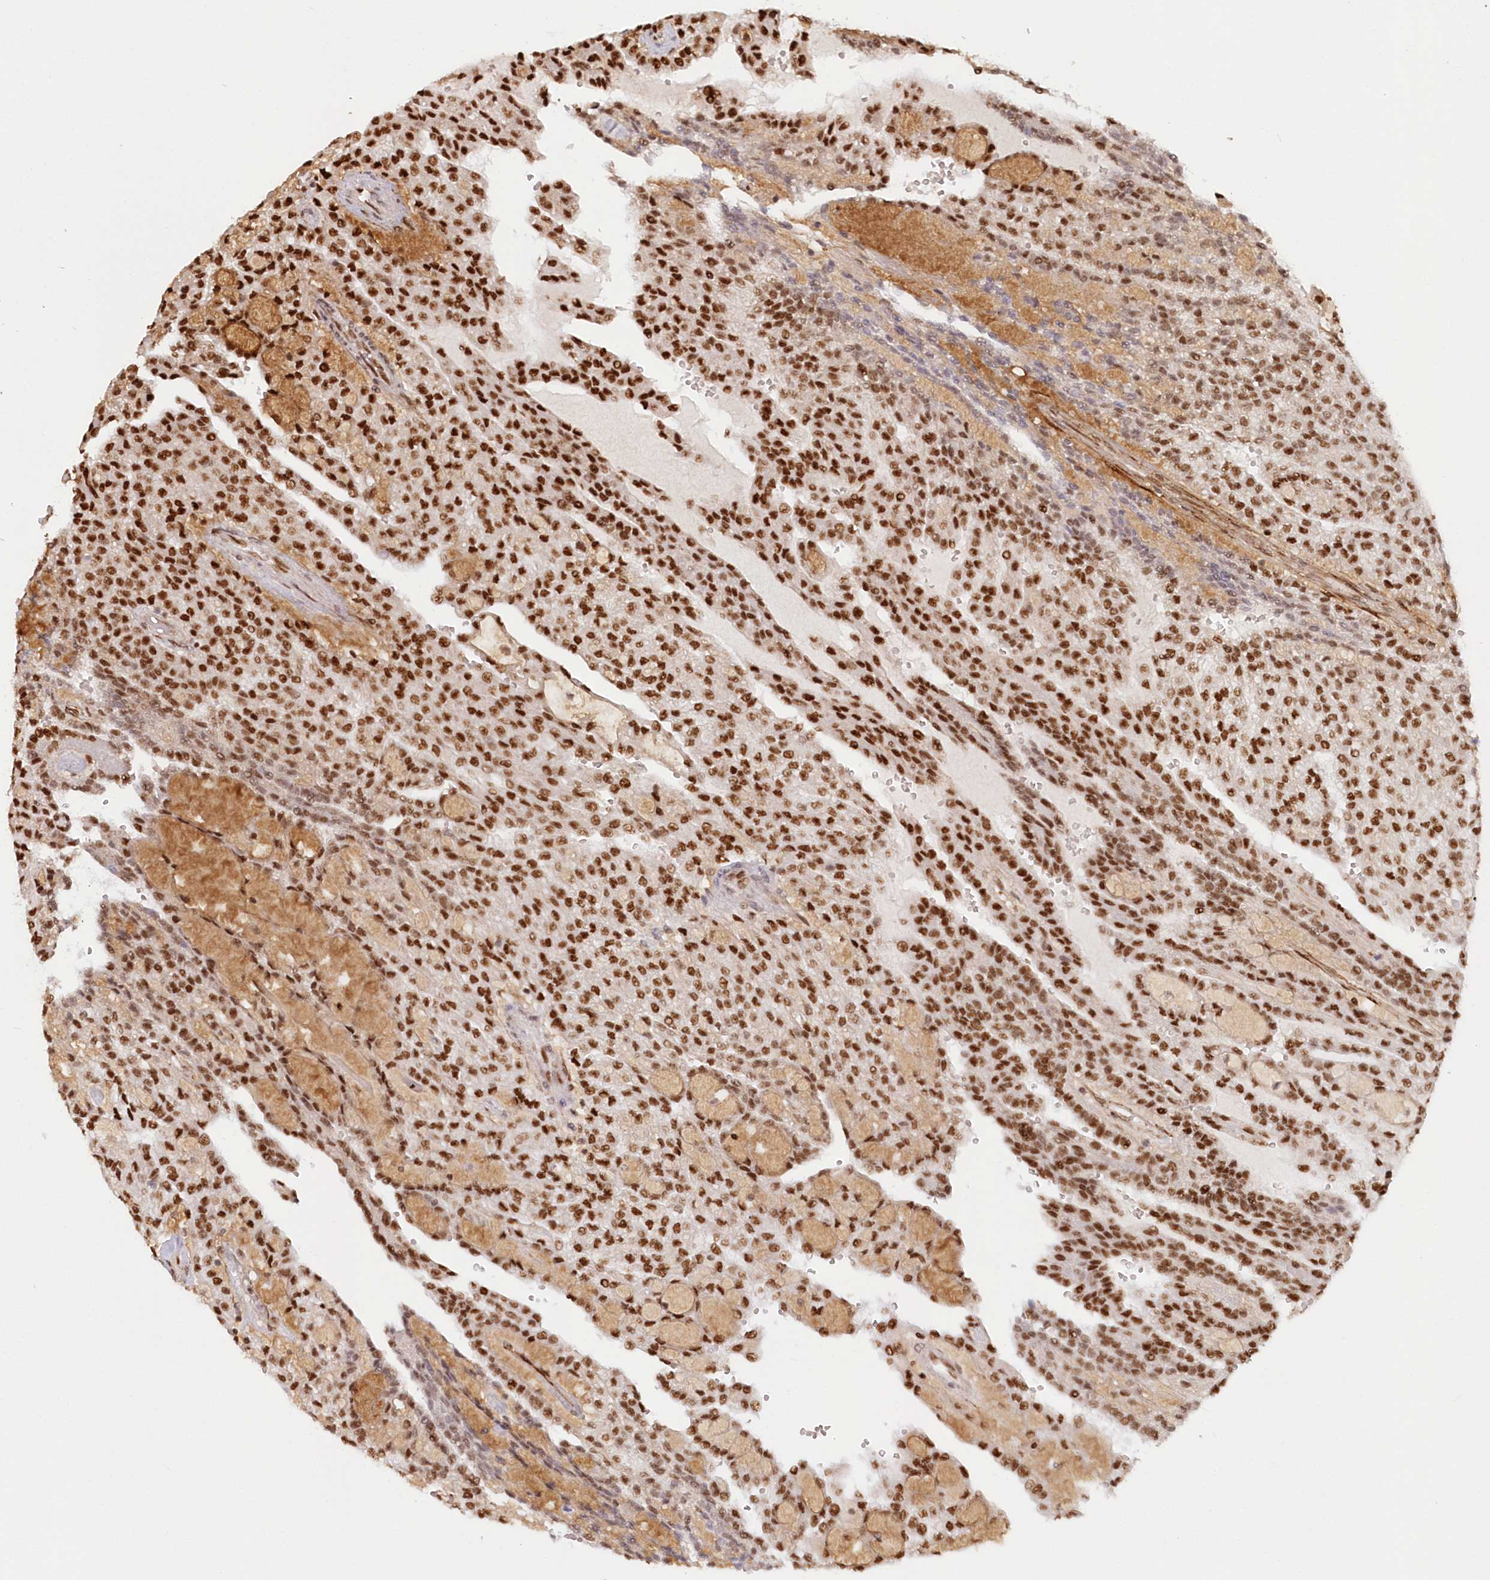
{"staining": {"intensity": "strong", "quantity": ">75%", "location": "nuclear"}, "tissue": "renal cancer", "cell_type": "Tumor cells", "image_type": "cancer", "snomed": [{"axis": "morphology", "description": "Adenocarcinoma, NOS"}, {"axis": "topography", "description": "Kidney"}], "caption": "Renal adenocarcinoma was stained to show a protein in brown. There is high levels of strong nuclear positivity in about >75% of tumor cells.", "gene": "POLR2B", "patient": {"sex": "male", "age": 63}}